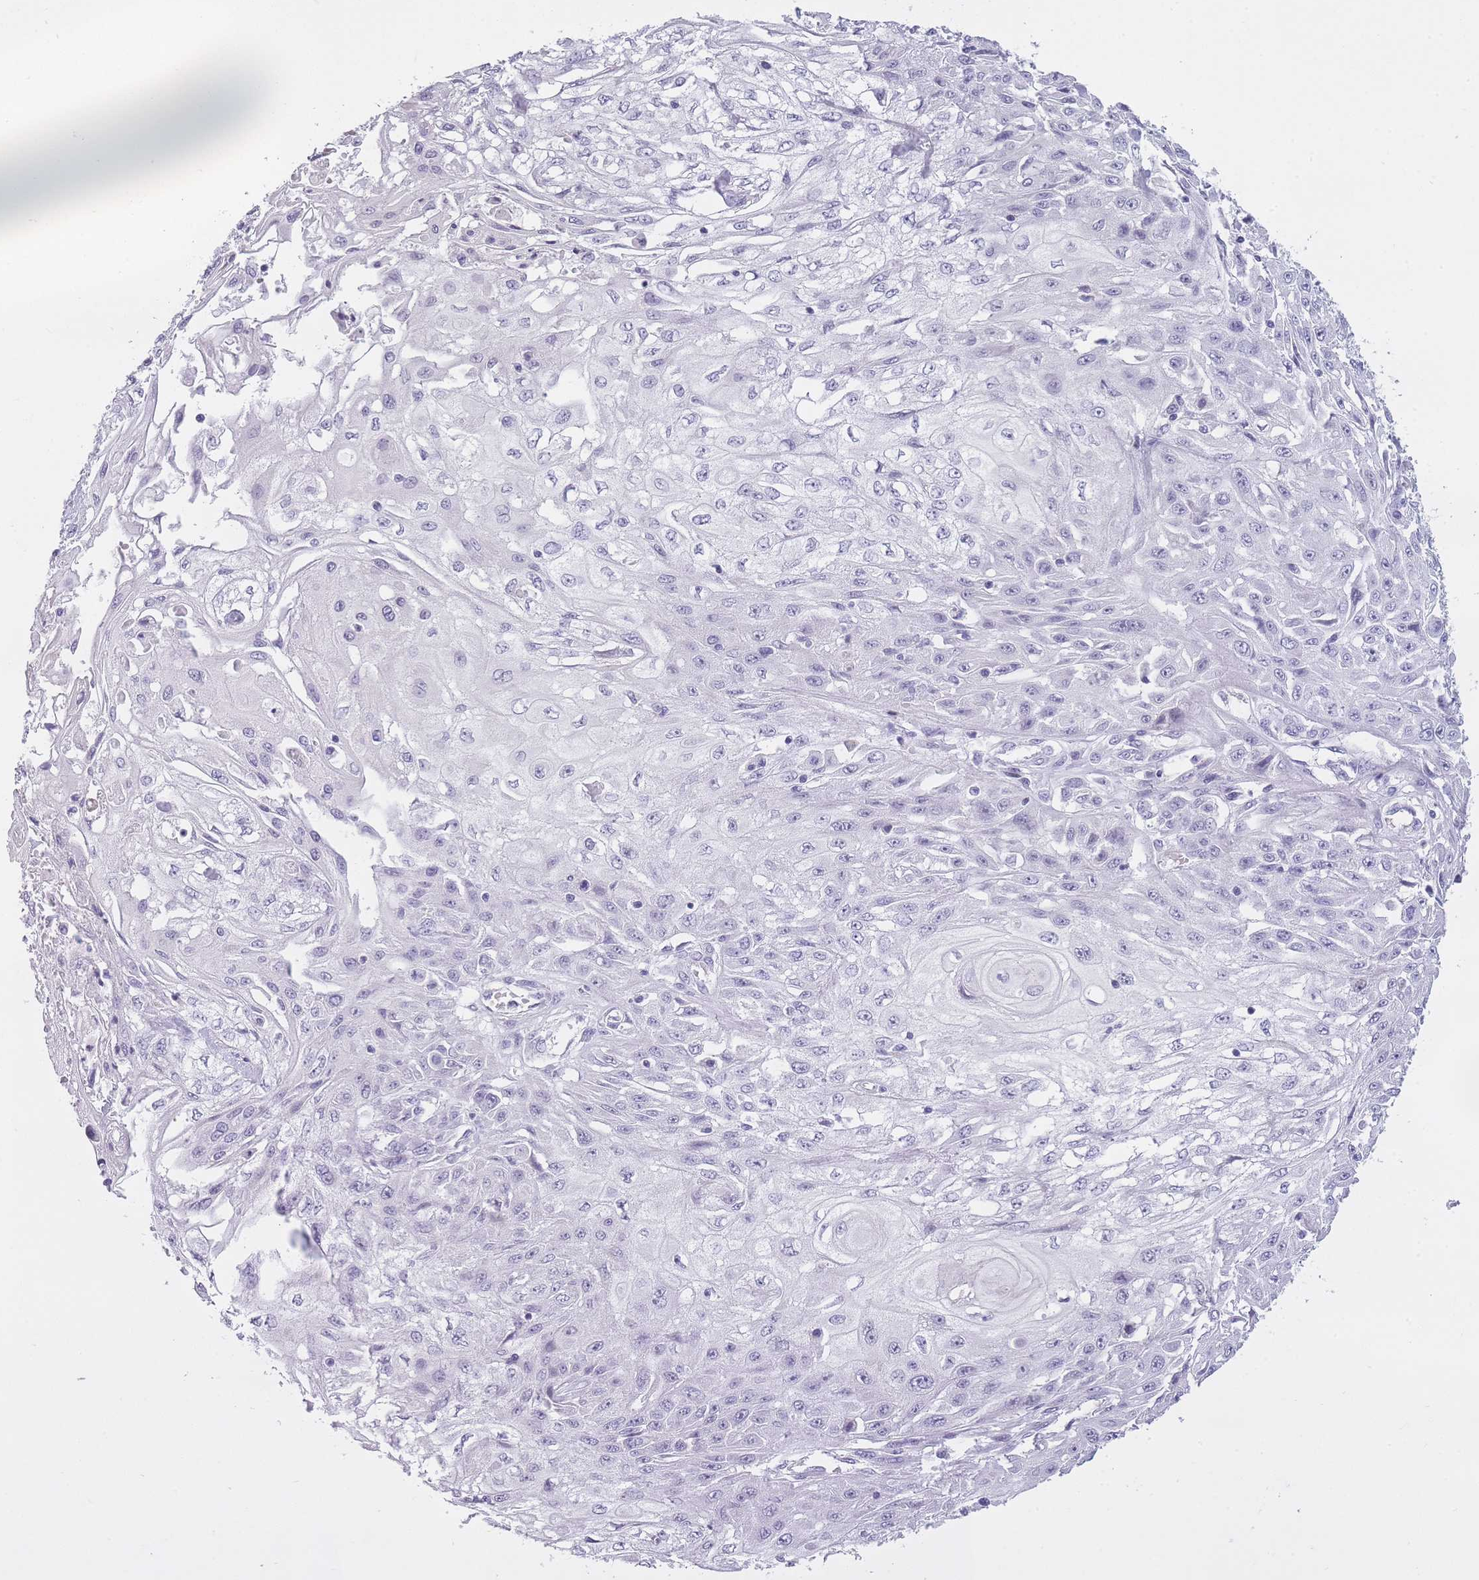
{"staining": {"intensity": "negative", "quantity": "none", "location": "none"}, "tissue": "skin cancer", "cell_type": "Tumor cells", "image_type": "cancer", "snomed": [{"axis": "morphology", "description": "Squamous cell carcinoma, NOS"}, {"axis": "morphology", "description": "Squamous cell carcinoma, metastatic, NOS"}, {"axis": "topography", "description": "Skin"}, {"axis": "topography", "description": "Lymph node"}], "caption": "Histopathology image shows no protein staining in tumor cells of metastatic squamous cell carcinoma (skin) tissue.", "gene": "GOLGA6D", "patient": {"sex": "male", "age": 75}}